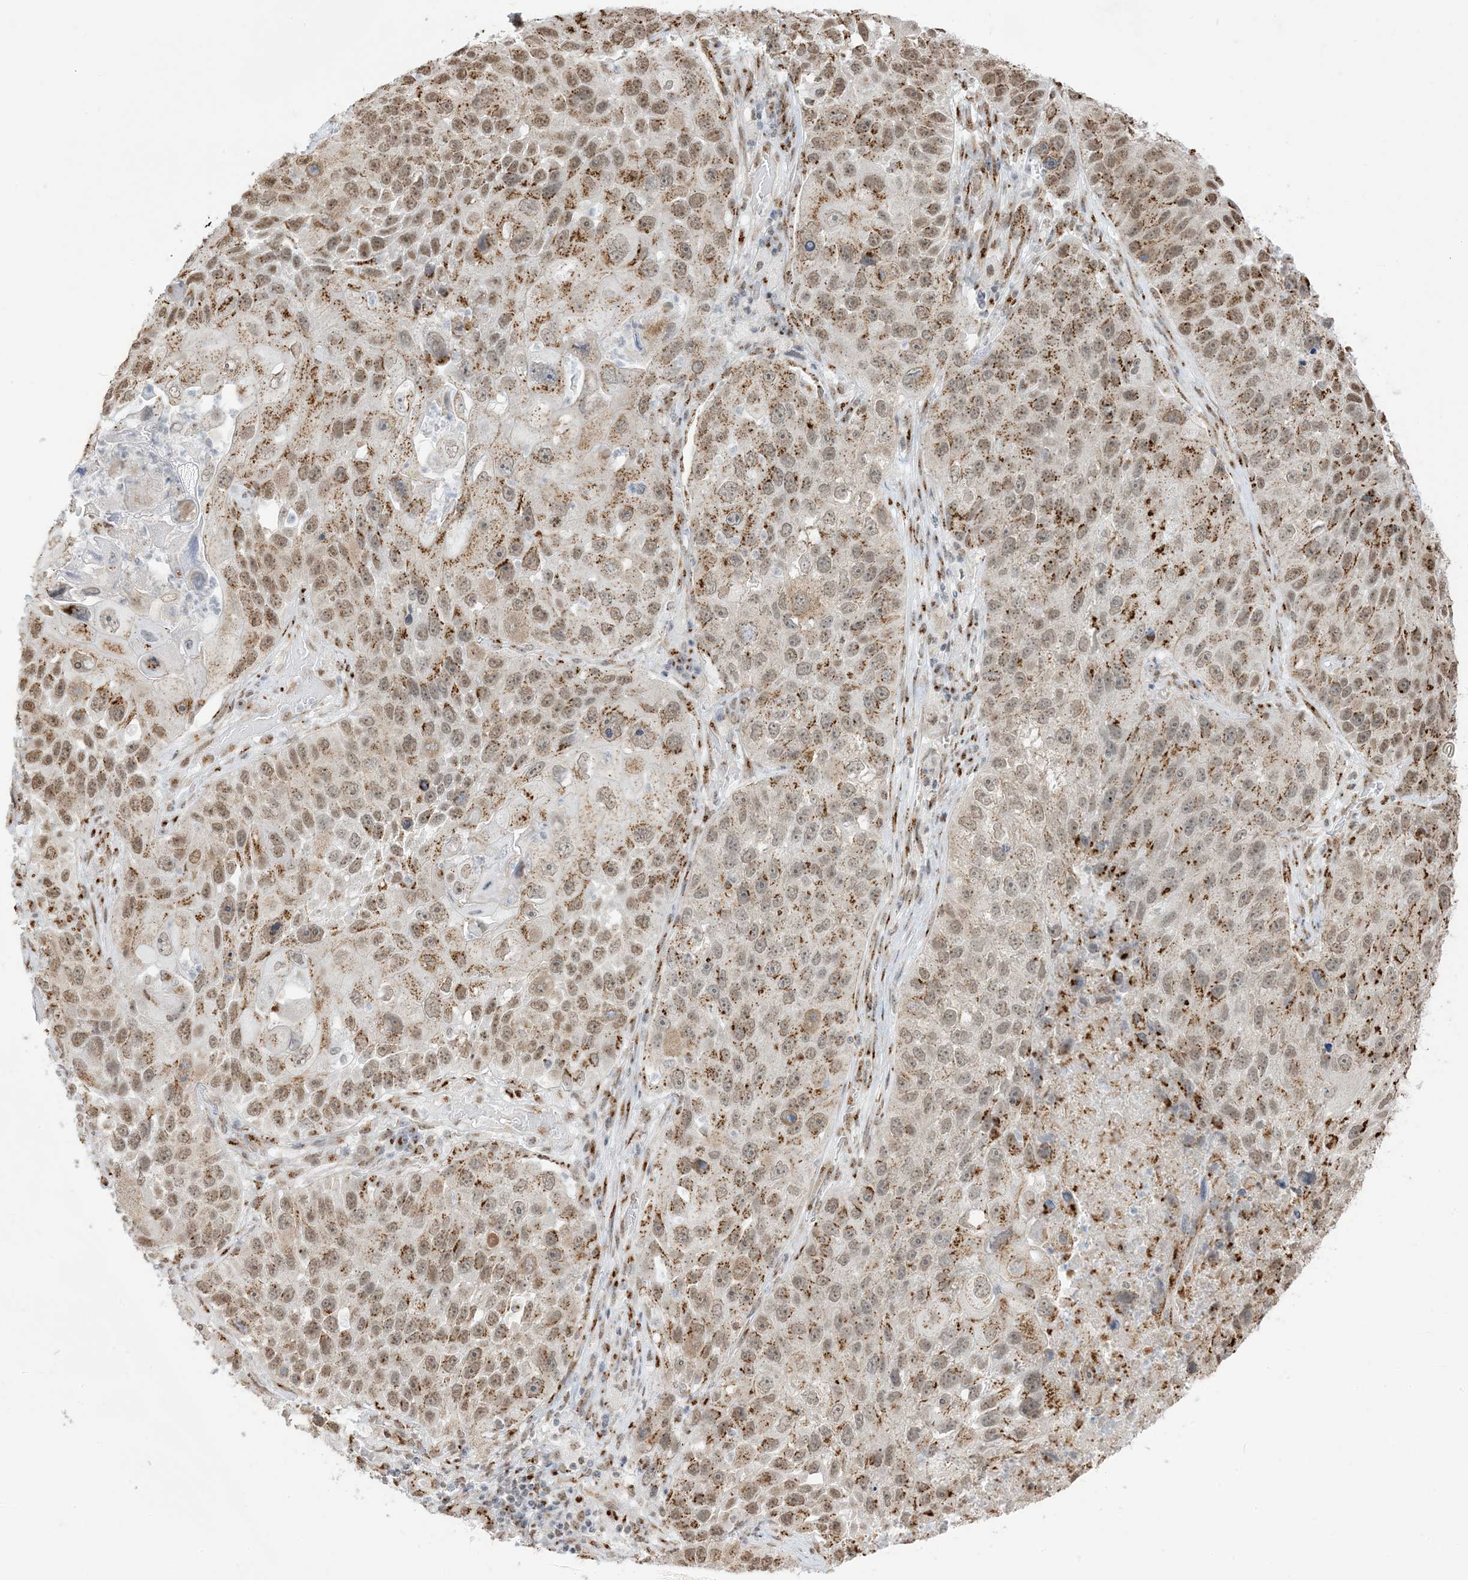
{"staining": {"intensity": "moderate", "quantity": ">75%", "location": "cytoplasmic/membranous,nuclear"}, "tissue": "lung cancer", "cell_type": "Tumor cells", "image_type": "cancer", "snomed": [{"axis": "morphology", "description": "Squamous cell carcinoma, NOS"}, {"axis": "topography", "description": "Lung"}], "caption": "A high-resolution histopathology image shows immunohistochemistry staining of squamous cell carcinoma (lung), which demonstrates moderate cytoplasmic/membranous and nuclear positivity in approximately >75% of tumor cells.", "gene": "GPR107", "patient": {"sex": "male", "age": 61}}